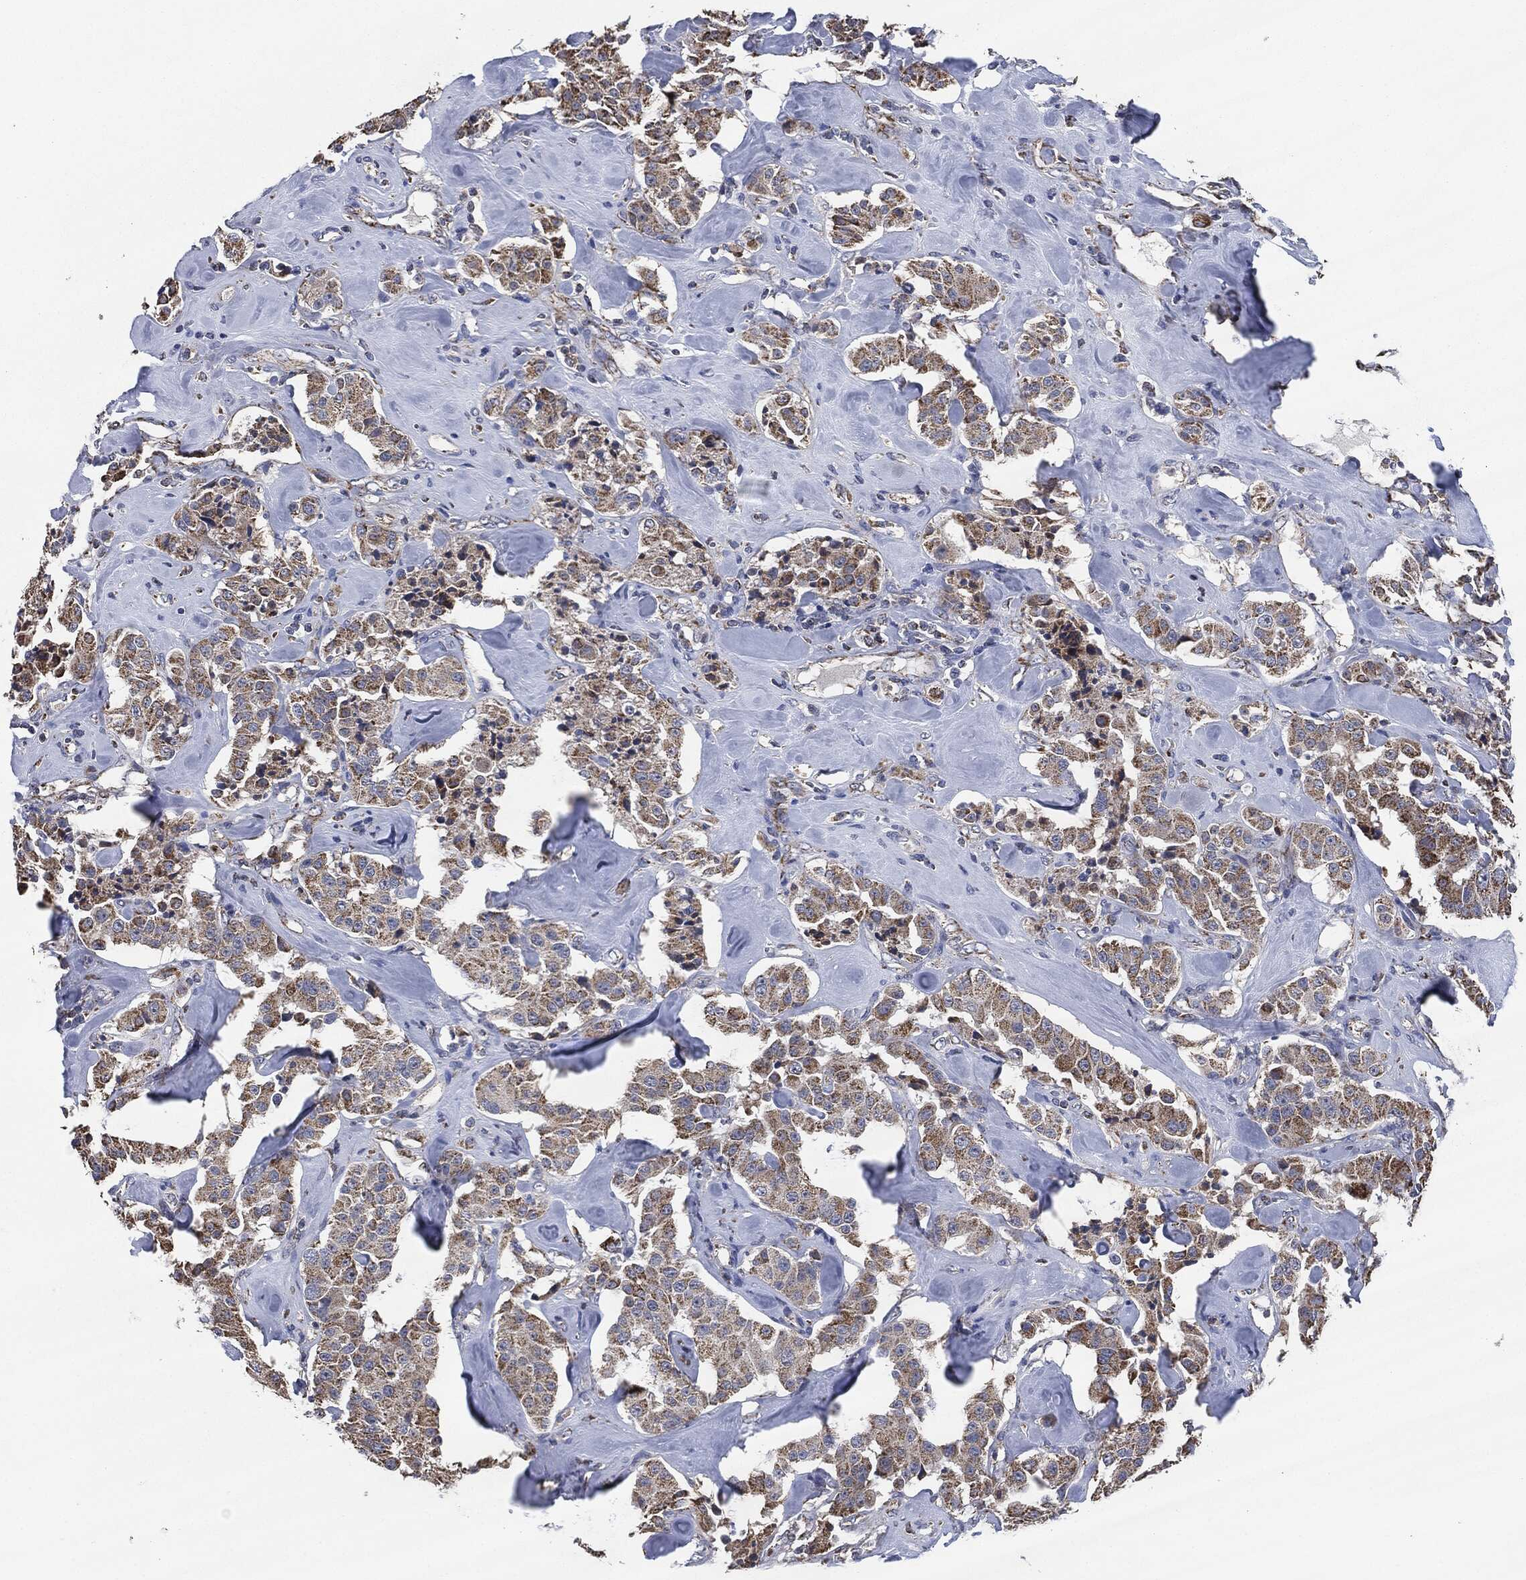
{"staining": {"intensity": "moderate", "quantity": ">75%", "location": "cytoplasmic/membranous"}, "tissue": "carcinoid", "cell_type": "Tumor cells", "image_type": "cancer", "snomed": [{"axis": "morphology", "description": "Carcinoid, malignant, NOS"}, {"axis": "topography", "description": "Pancreas"}], "caption": "Brown immunohistochemical staining in carcinoid (malignant) demonstrates moderate cytoplasmic/membranous staining in approximately >75% of tumor cells. (DAB (3,3'-diaminobenzidine) IHC, brown staining for protein, blue staining for nuclei).", "gene": "NDUFV2", "patient": {"sex": "male", "age": 41}}